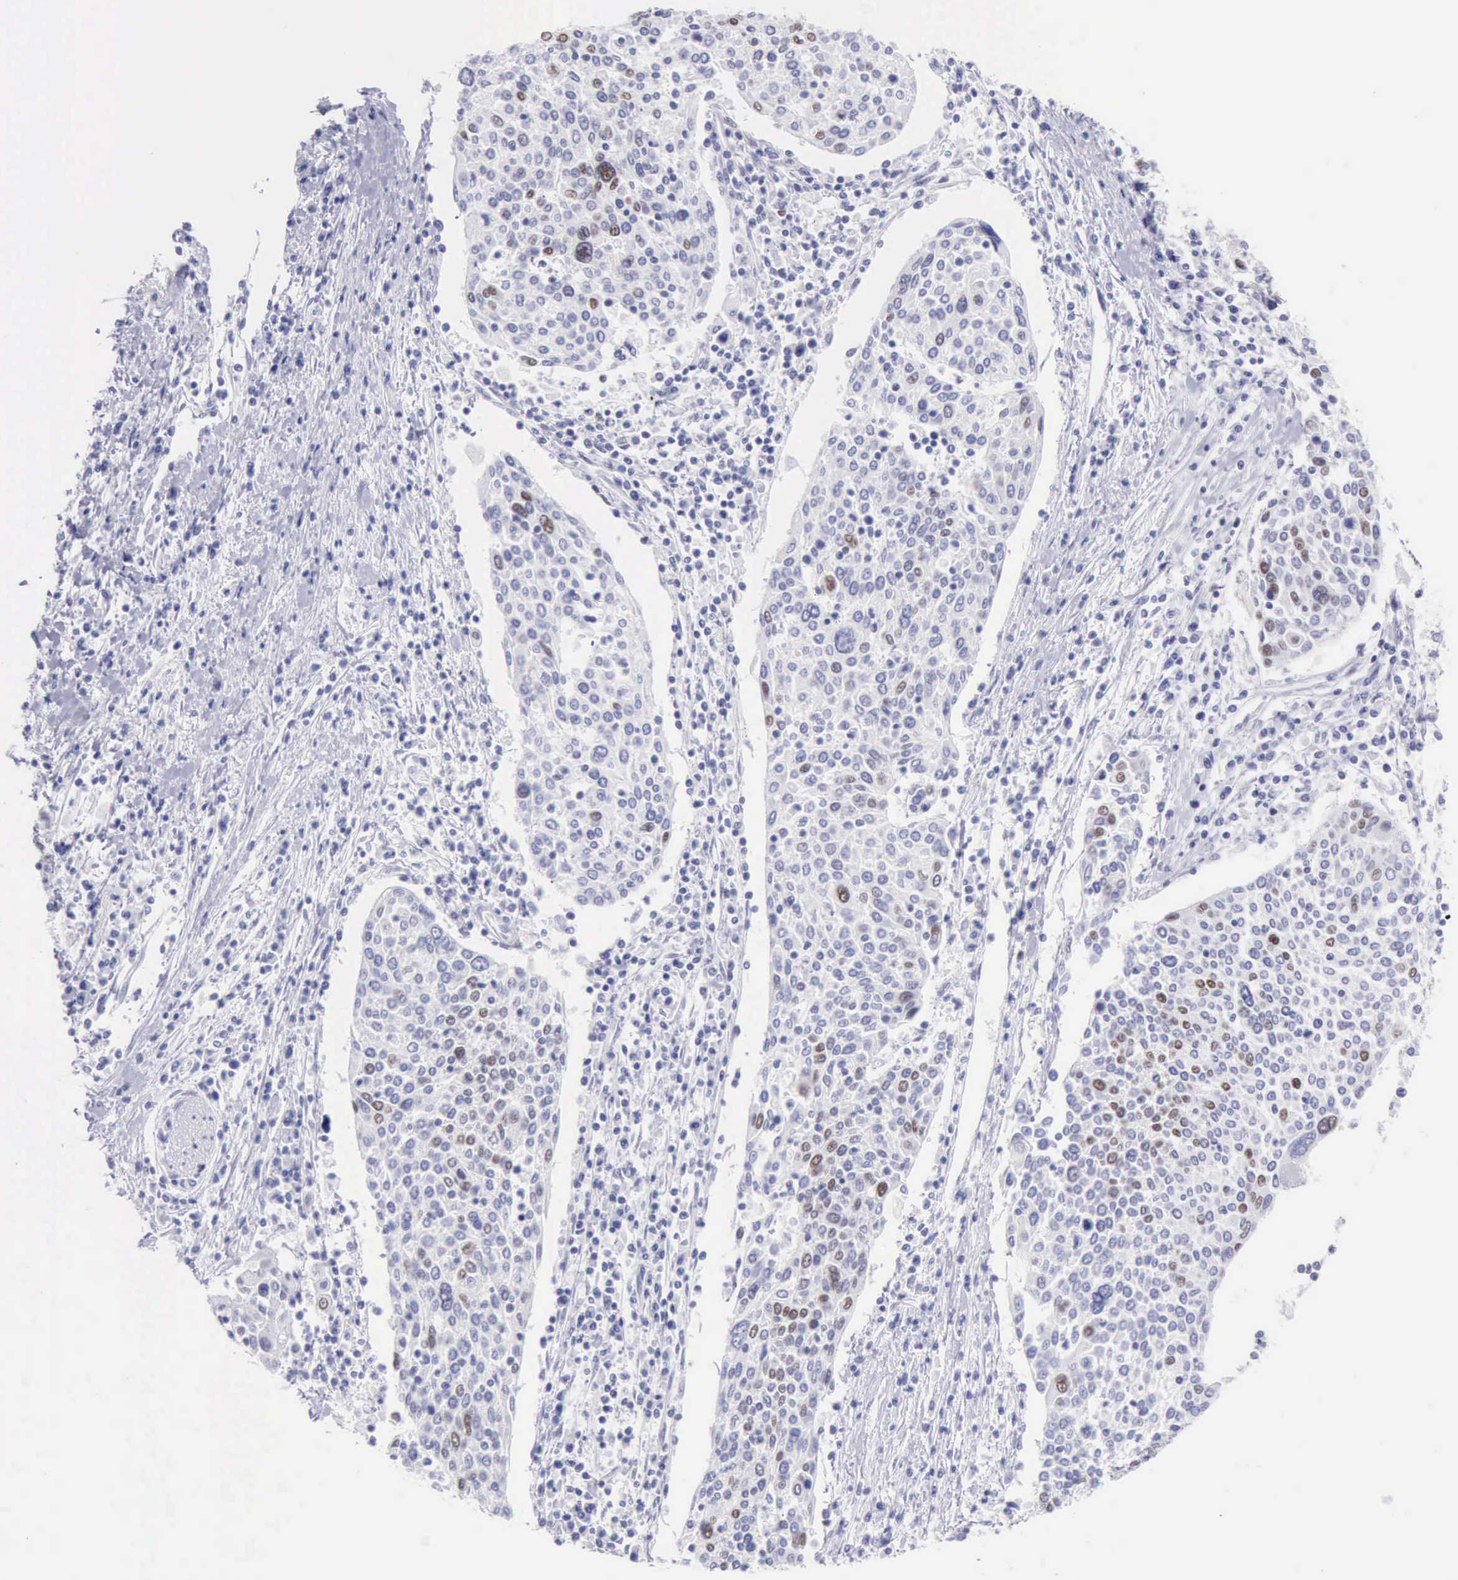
{"staining": {"intensity": "weak", "quantity": "<25%", "location": "nuclear"}, "tissue": "cervical cancer", "cell_type": "Tumor cells", "image_type": "cancer", "snomed": [{"axis": "morphology", "description": "Squamous cell carcinoma, NOS"}, {"axis": "topography", "description": "Cervix"}], "caption": "Immunohistochemistry photomicrograph of neoplastic tissue: human cervical cancer (squamous cell carcinoma) stained with DAB demonstrates no significant protein staining in tumor cells.", "gene": "EP300", "patient": {"sex": "female", "age": 40}}